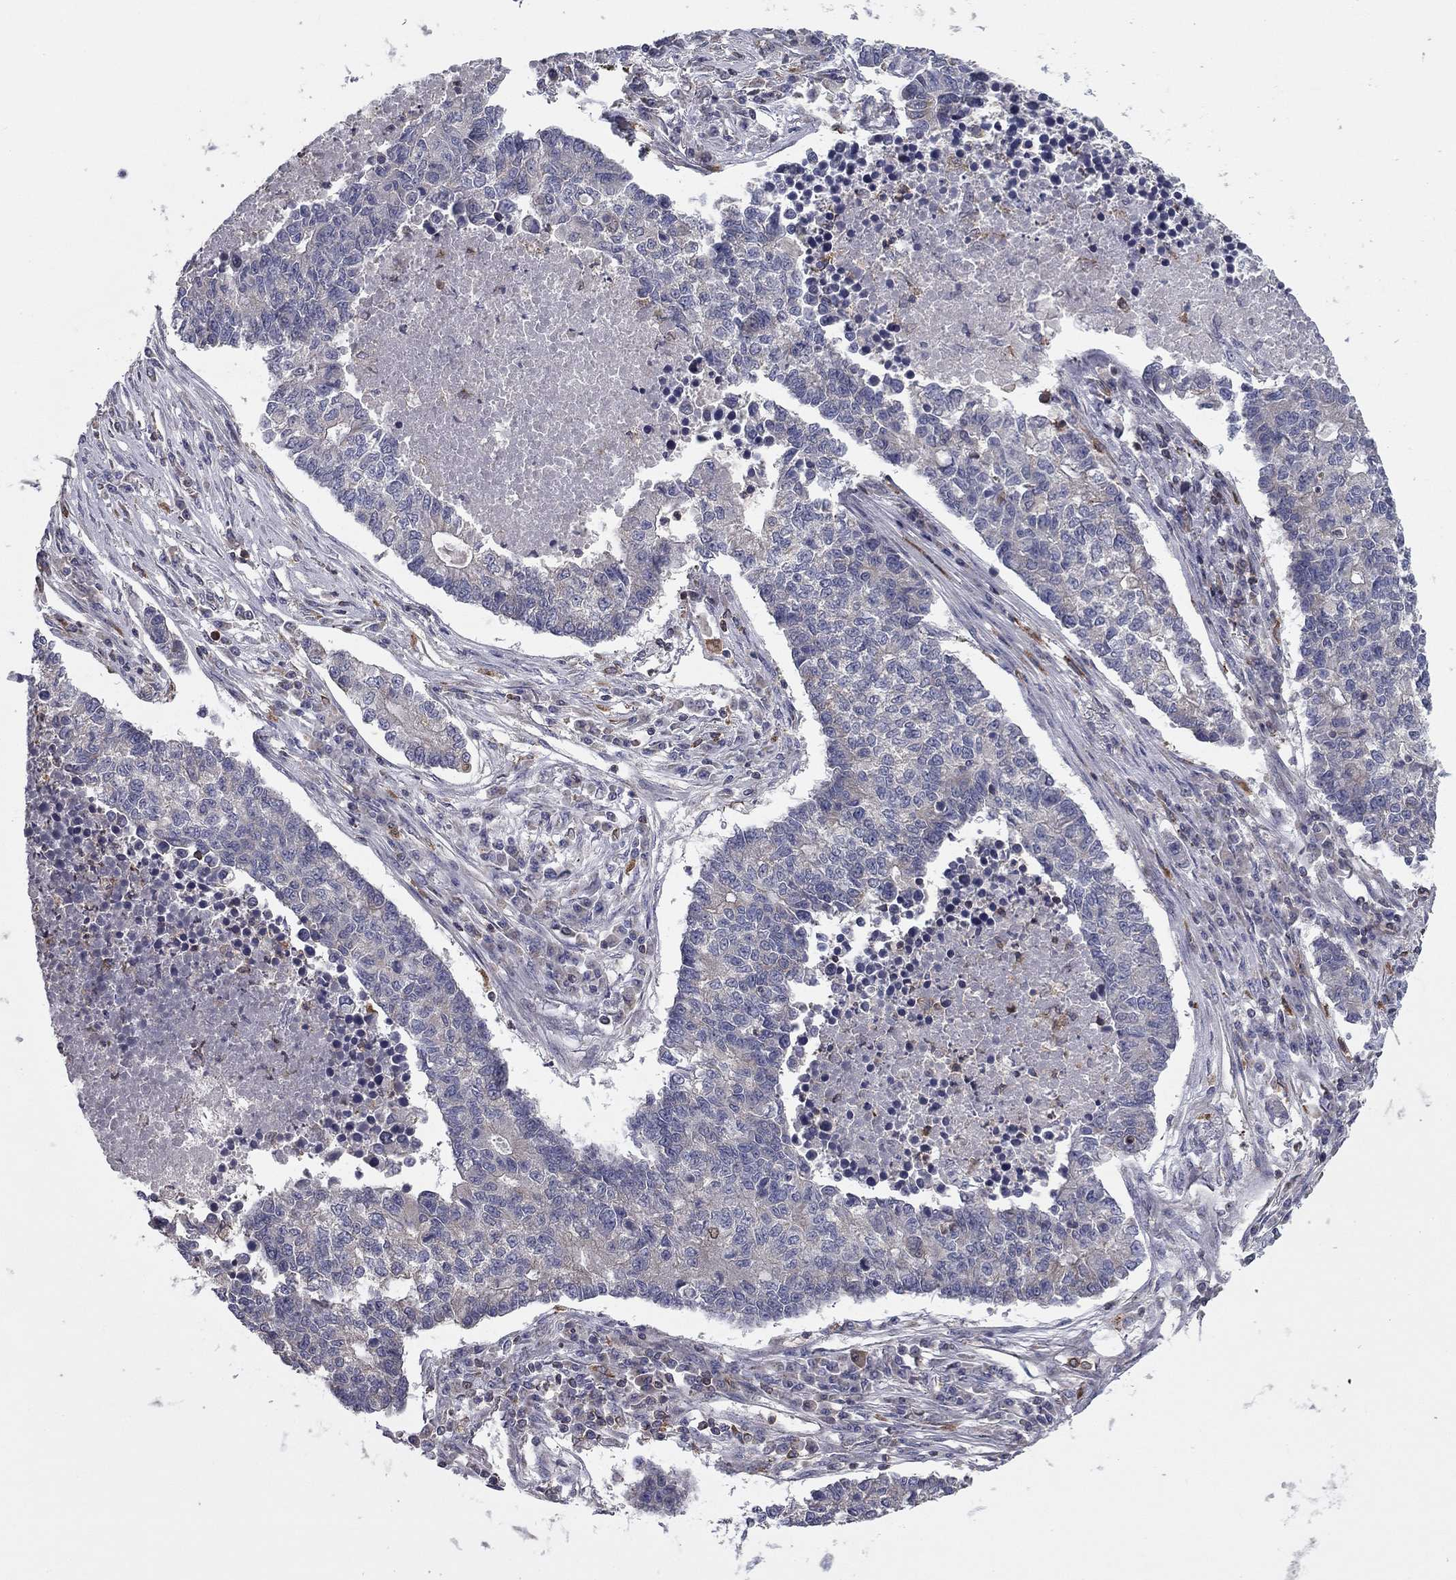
{"staining": {"intensity": "negative", "quantity": "none", "location": "none"}, "tissue": "lung cancer", "cell_type": "Tumor cells", "image_type": "cancer", "snomed": [{"axis": "morphology", "description": "Adenocarcinoma, NOS"}, {"axis": "topography", "description": "Lung"}], "caption": "Tumor cells show no significant expression in lung cancer (adenocarcinoma). The staining was performed using DAB to visualize the protein expression in brown, while the nuclei were stained in blue with hematoxylin (Magnification: 20x).", "gene": "PLCB2", "patient": {"sex": "male", "age": 57}}